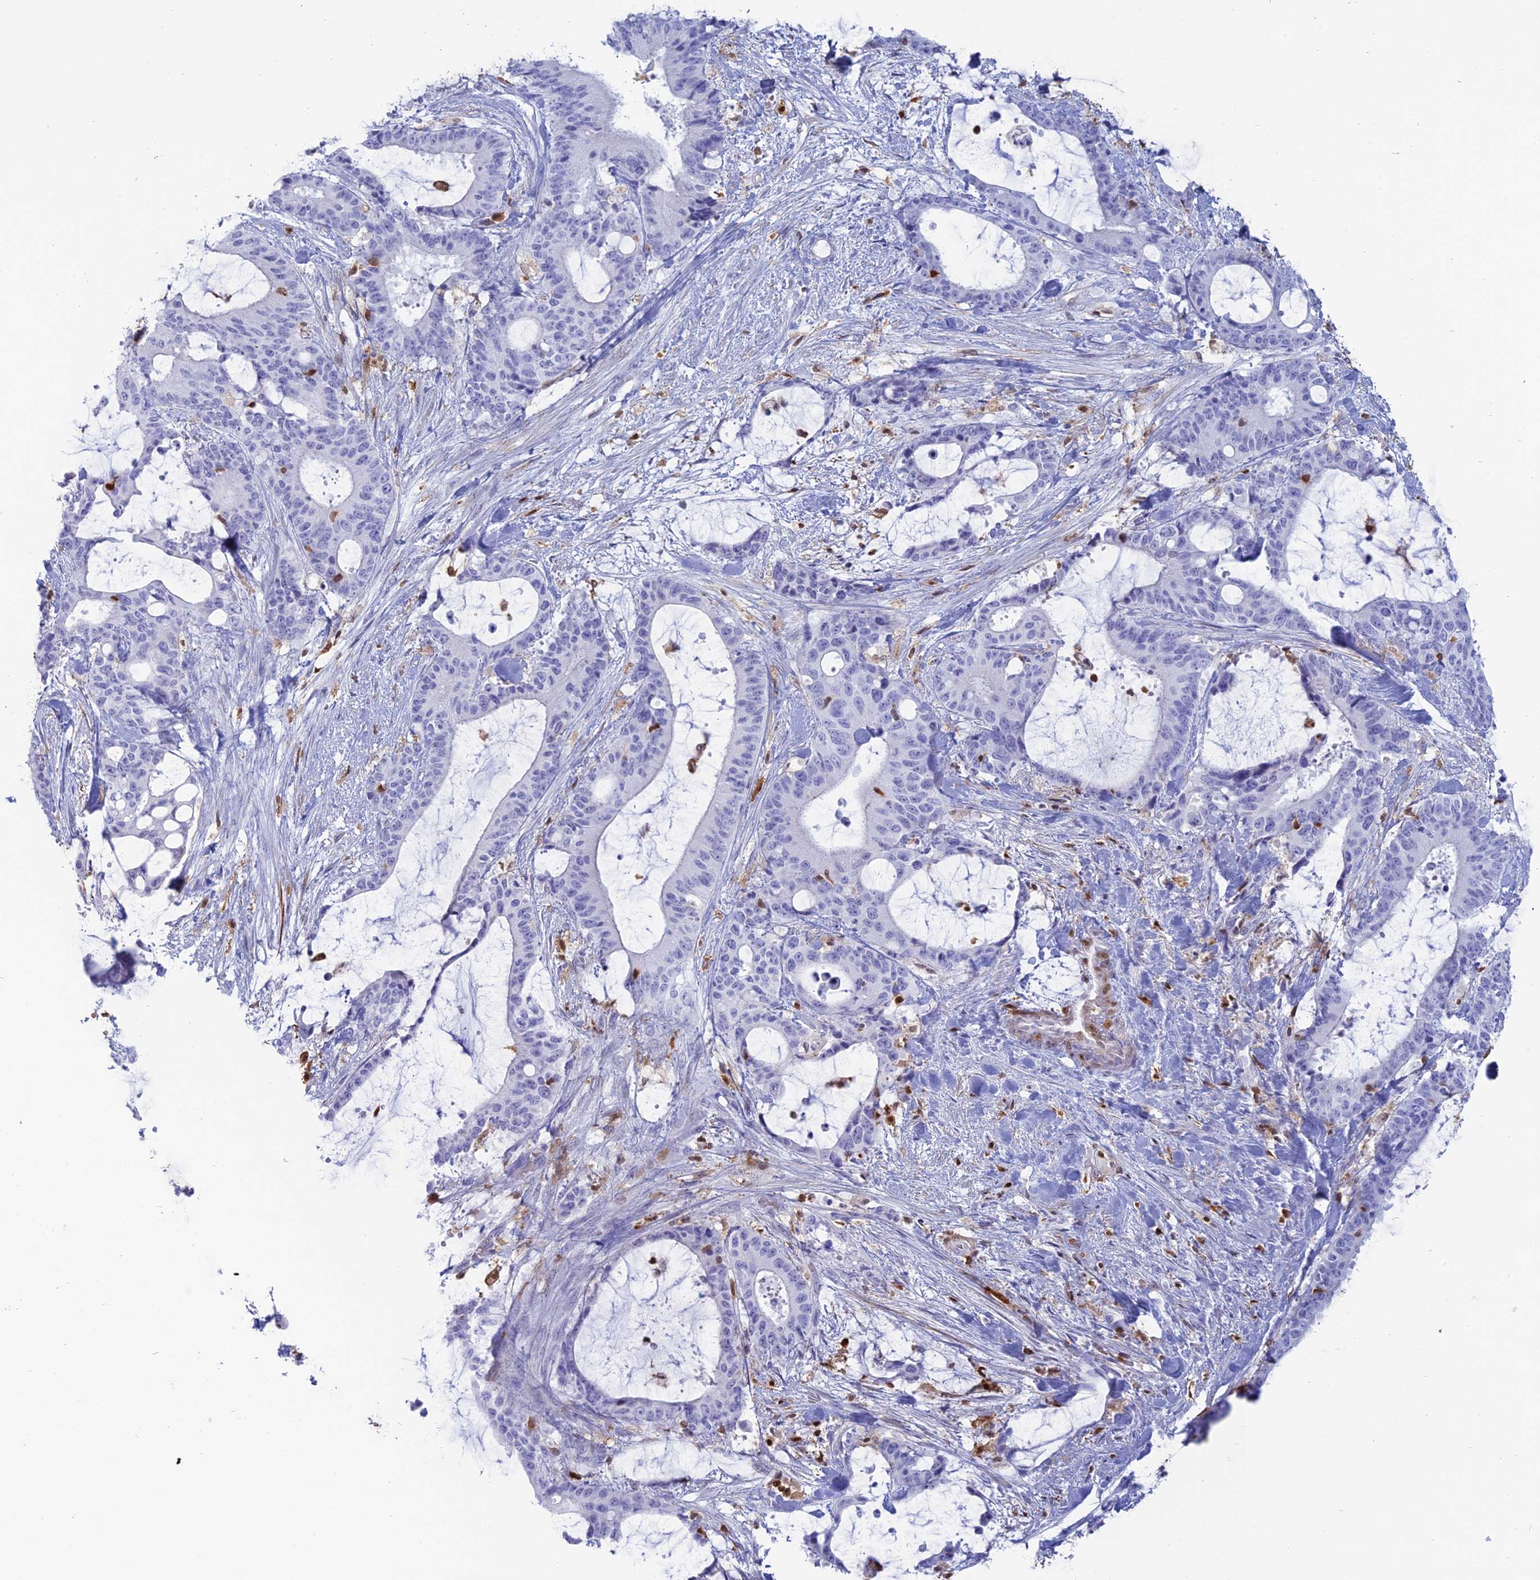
{"staining": {"intensity": "negative", "quantity": "none", "location": "none"}, "tissue": "liver cancer", "cell_type": "Tumor cells", "image_type": "cancer", "snomed": [{"axis": "morphology", "description": "Normal tissue, NOS"}, {"axis": "morphology", "description": "Cholangiocarcinoma"}, {"axis": "topography", "description": "Liver"}, {"axis": "topography", "description": "Peripheral nerve tissue"}], "caption": "Micrograph shows no protein expression in tumor cells of cholangiocarcinoma (liver) tissue. Brightfield microscopy of IHC stained with DAB (3,3'-diaminobenzidine) (brown) and hematoxylin (blue), captured at high magnification.", "gene": "PGBD4", "patient": {"sex": "female", "age": 73}}